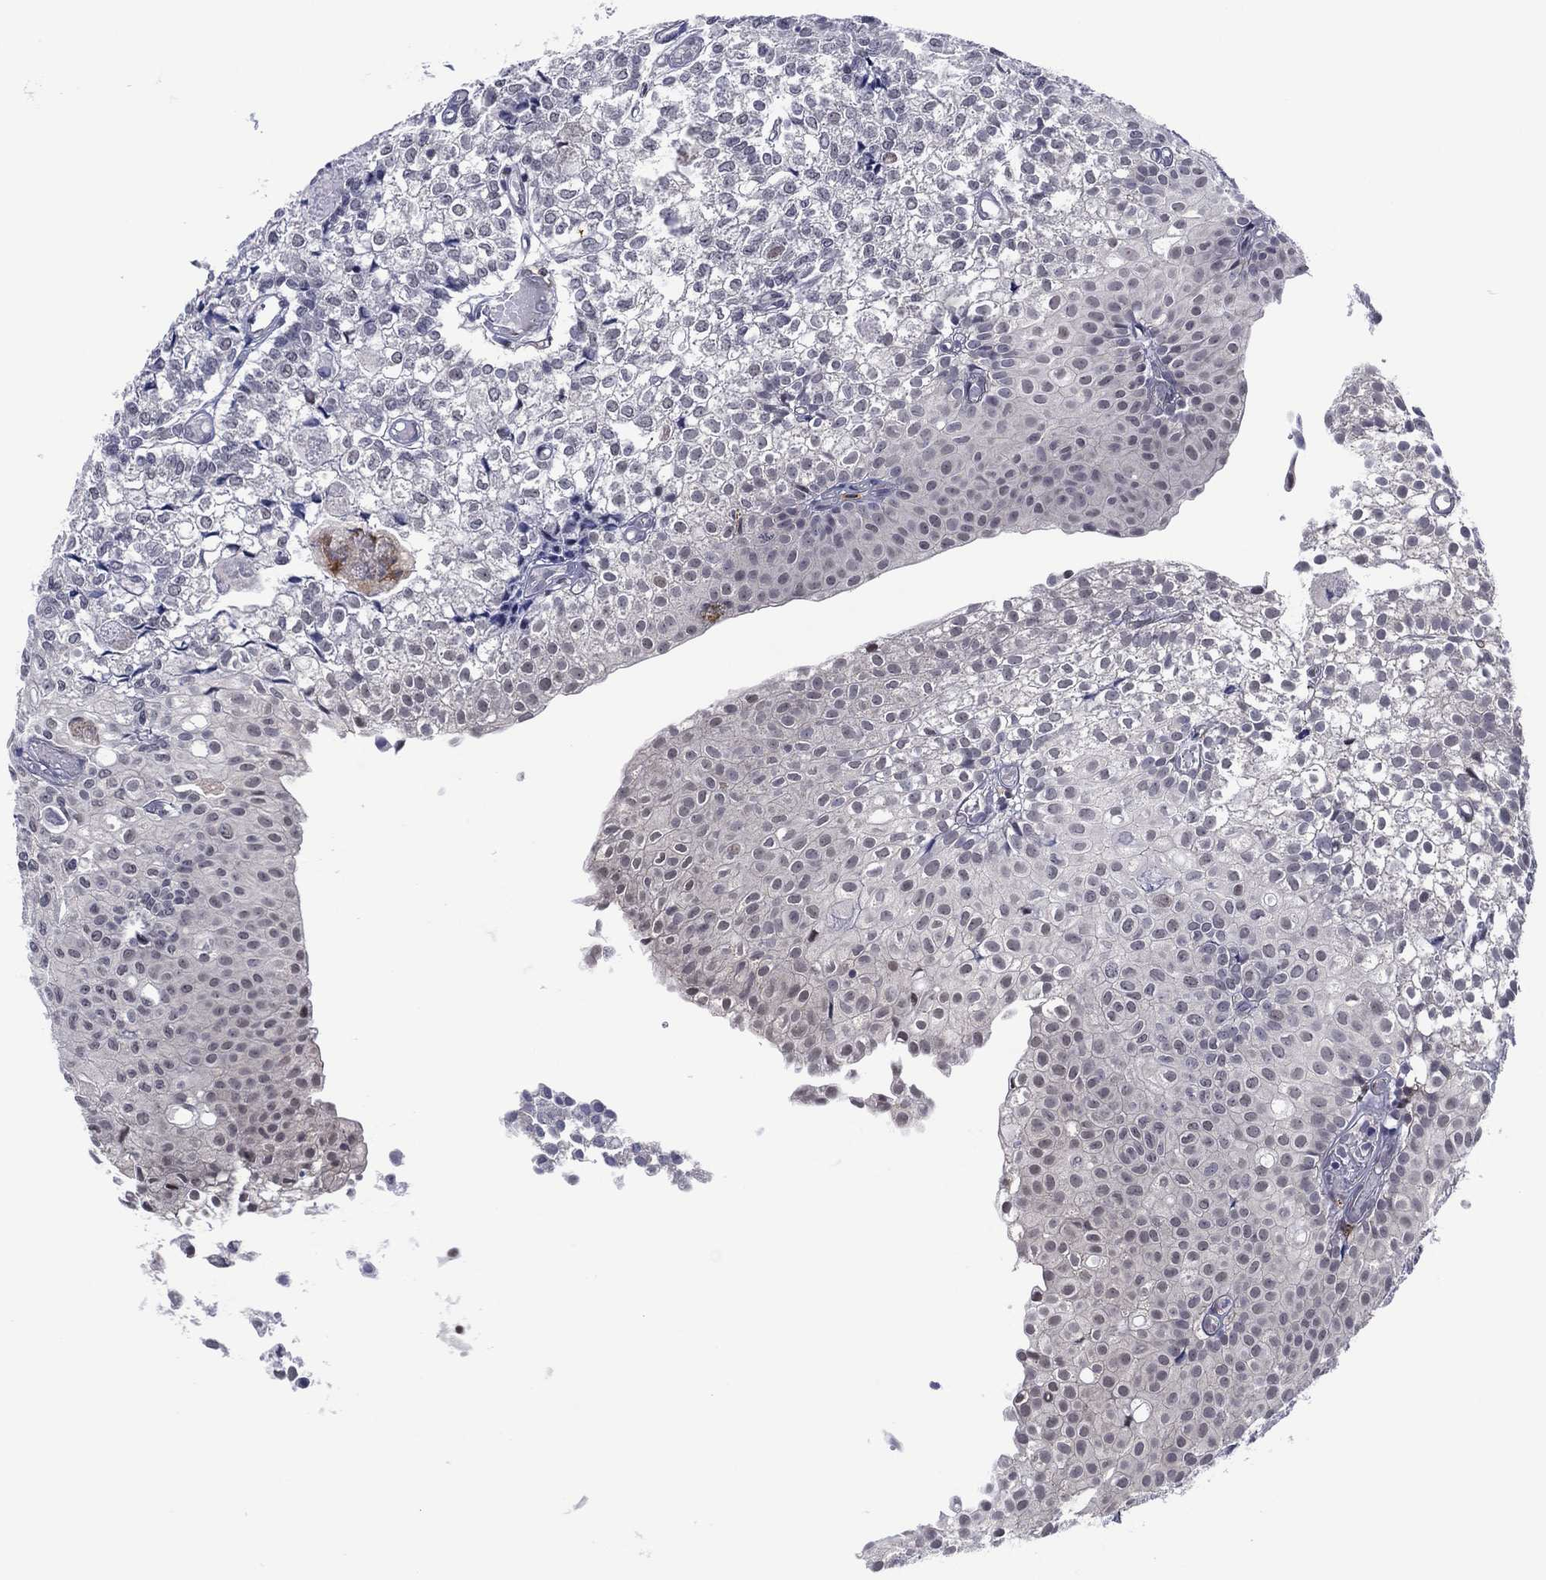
{"staining": {"intensity": "negative", "quantity": "none", "location": "none"}, "tissue": "urothelial cancer", "cell_type": "Tumor cells", "image_type": "cancer", "snomed": [{"axis": "morphology", "description": "Urothelial carcinoma, Low grade"}, {"axis": "topography", "description": "Urinary bladder"}], "caption": "Immunohistochemistry (IHC) histopathology image of neoplastic tissue: human low-grade urothelial carcinoma stained with DAB (3,3'-diaminobenzidine) demonstrates no significant protein staining in tumor cells.", "gene": "DPP4", "patient": {"sex": "male", "age": 89}}